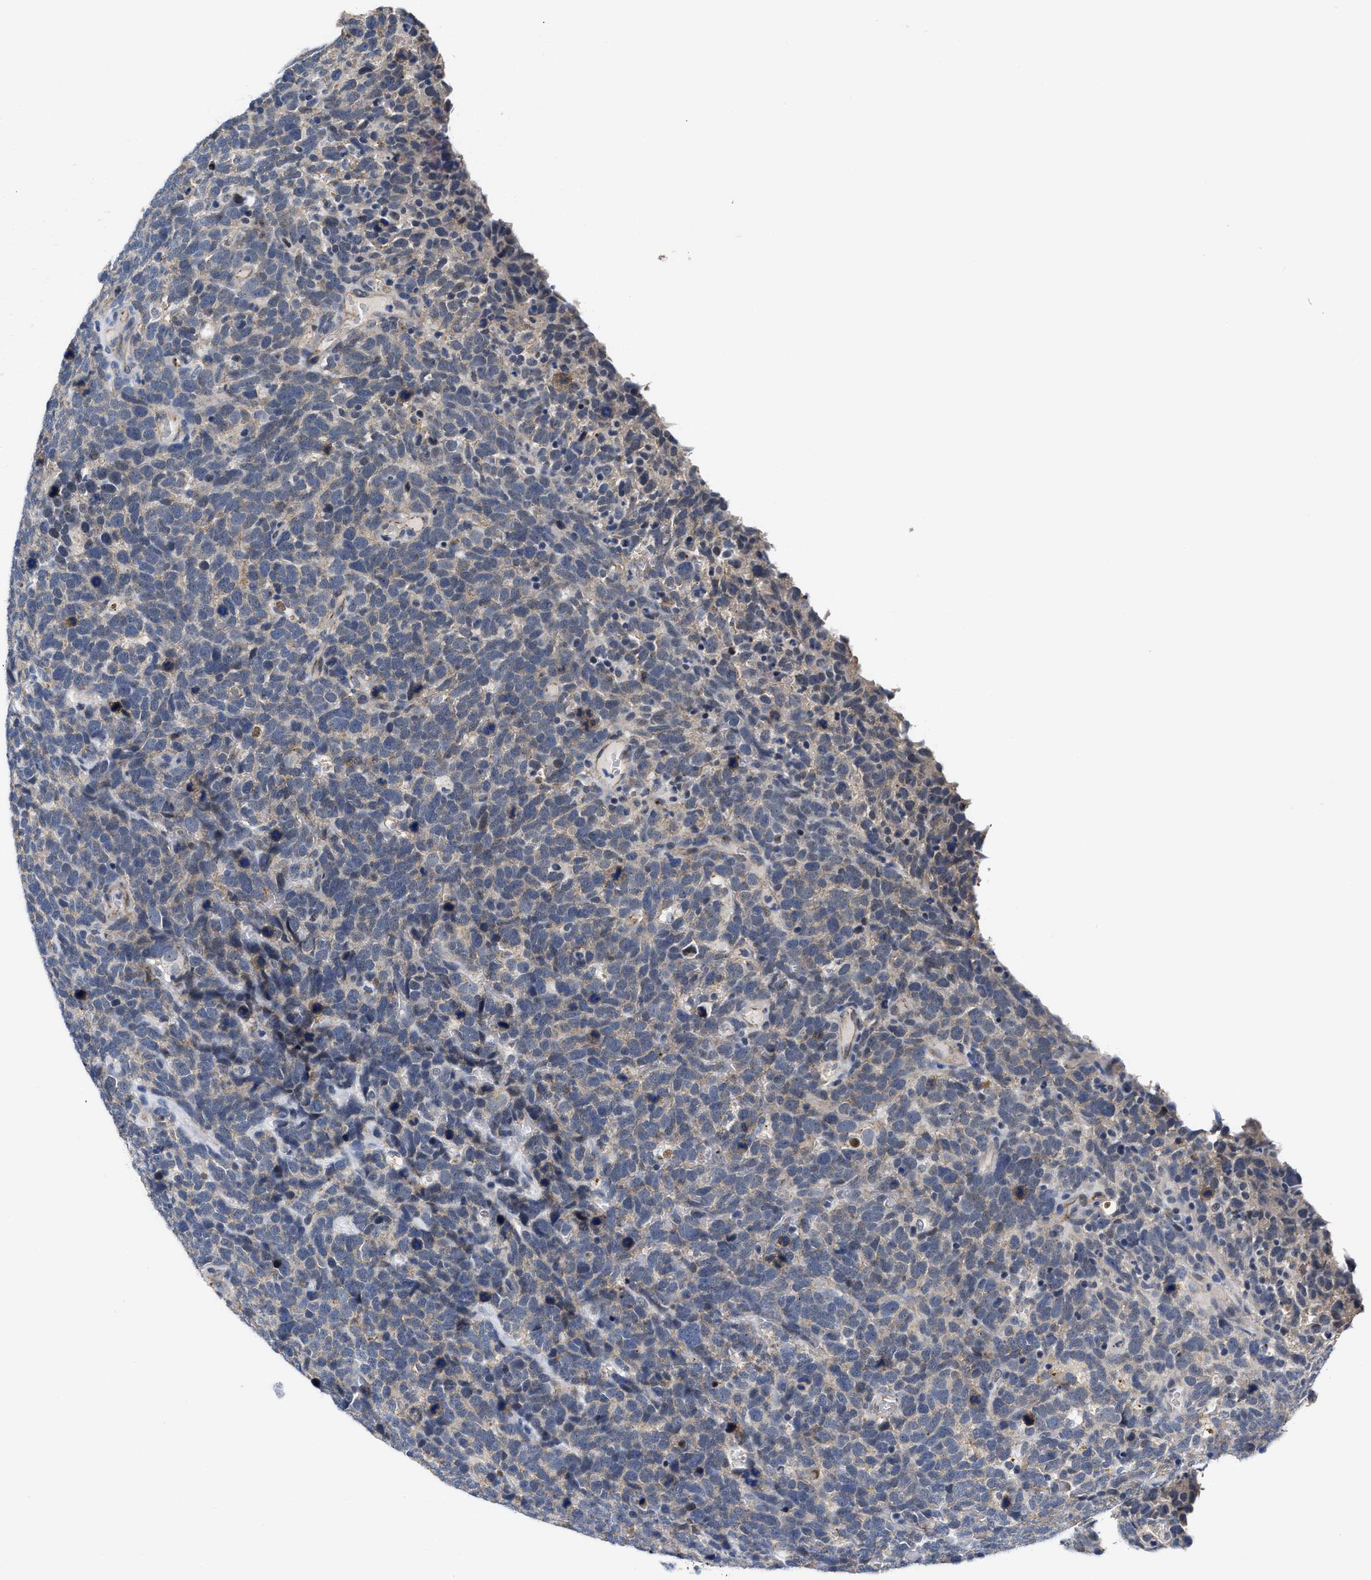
{"staining": {"intensity": "weak", "quantity": "<25%", "location": "cytoplasmic/membranous"}, "tissue": "urothelial cancer", "cell_type": "Tumor cells", "image_type": "cancer", "snomed": [{"axis": "morphology", "description": "Urothelial carcinoma, High grade"}, {"axis": "topography", "description": "Urinary bladder"}], "caption": "IHC of human high-grade urothelial carcinoma shows no positivity in tumor cells. Nuclei are stained in blue.", "gene": "GHITM", "patient": {"sex": "female", "age": 82}}